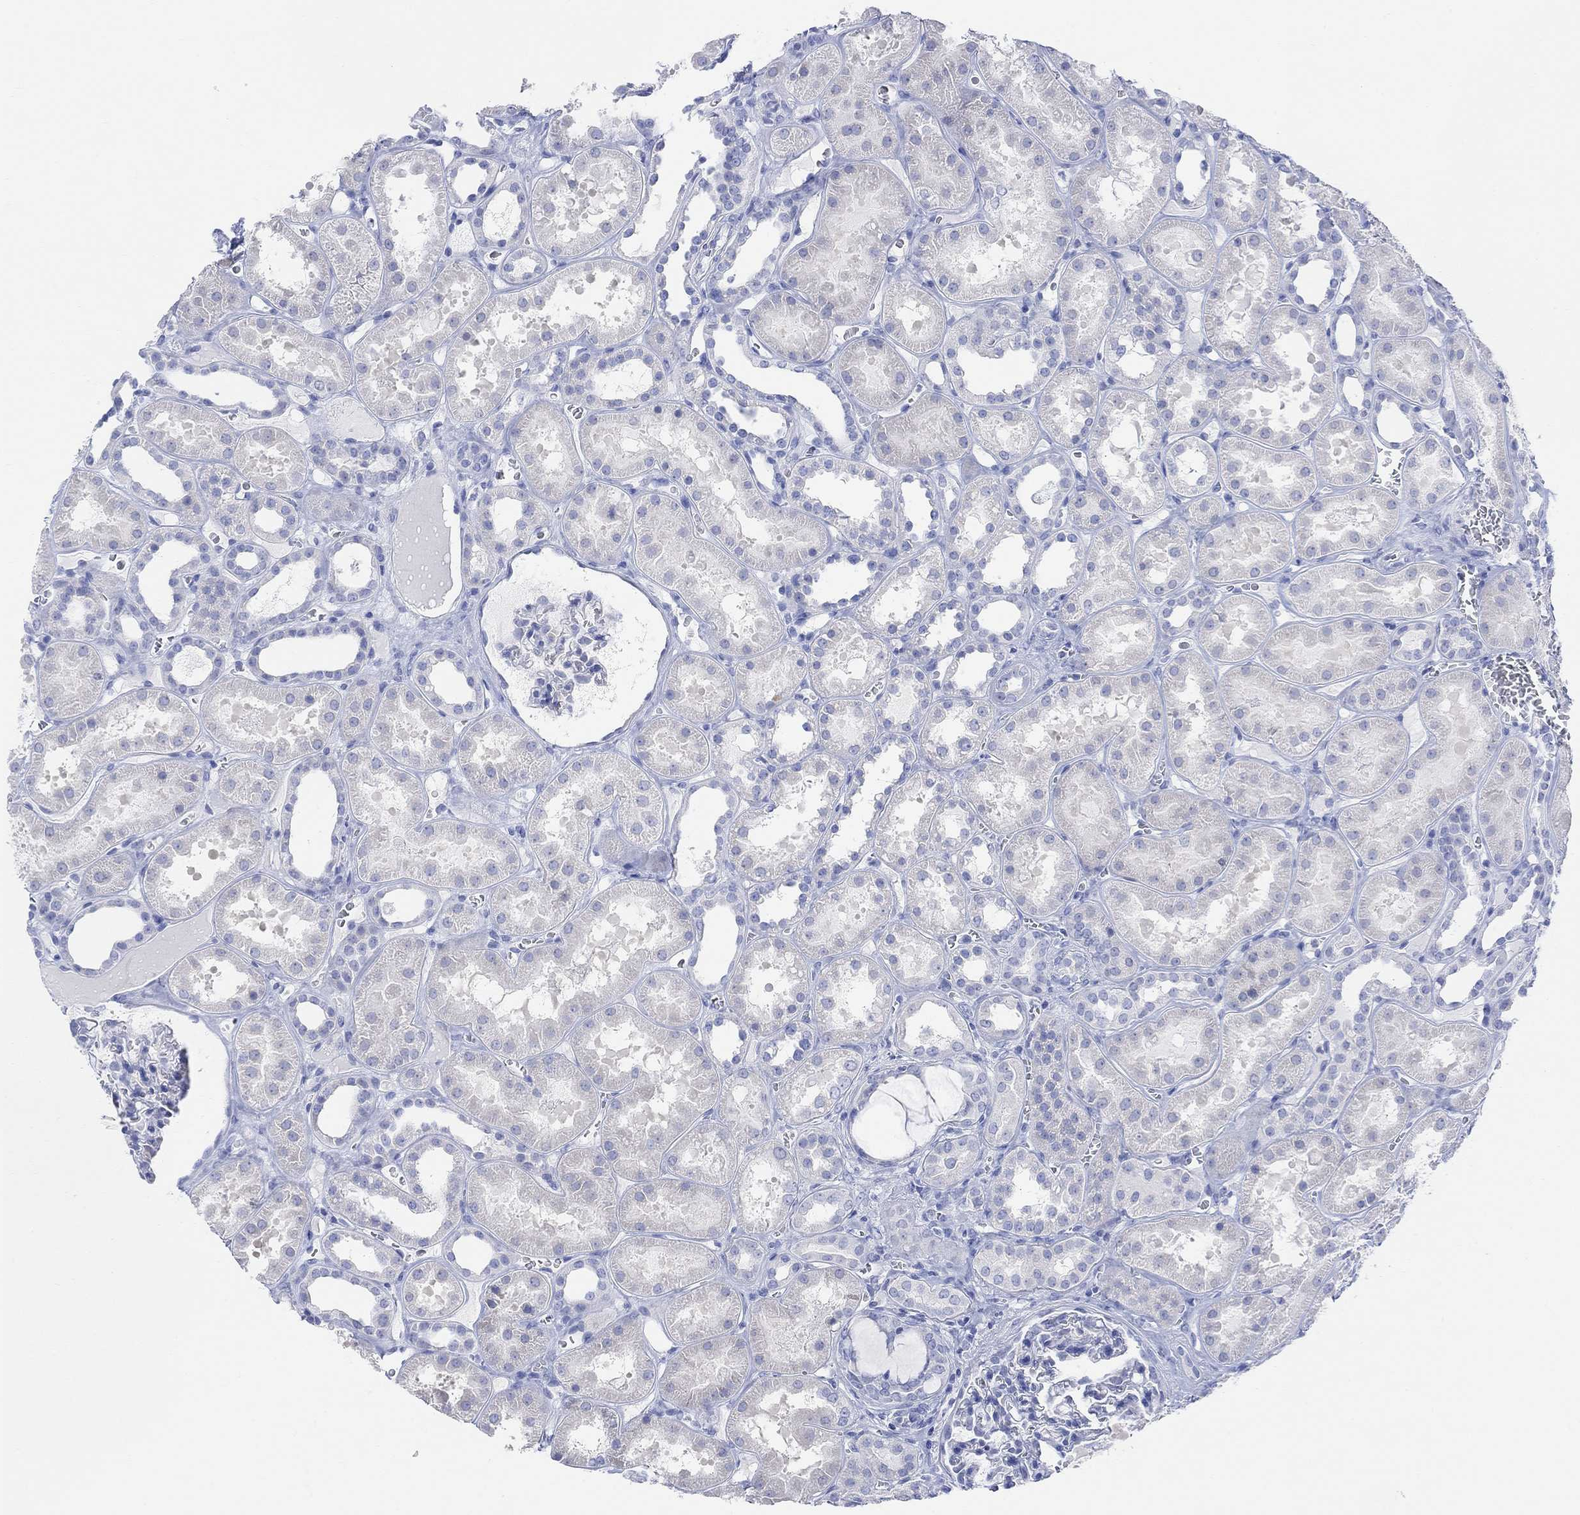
{"staining": {"intensity": "negative", "quantity": "none", "location": "none"}, "tissue": "kidney", "cell_type": "Cells in glomeruli", "image_type": "normal", "snomed": [{"axis": "morphology", "description": "Normal tissue, NOS"}, {"axis": "topography", "description": "Kidney"}], "caption": "Micrograph shows no protein staining in cells in glomeruli of benign kidney. The staining is performed using DAB brown chromogen with nuclei counter-stained in using hematoxylin.", "gene": "GNG13", "patient": {"sex": "female", "age": 41}}